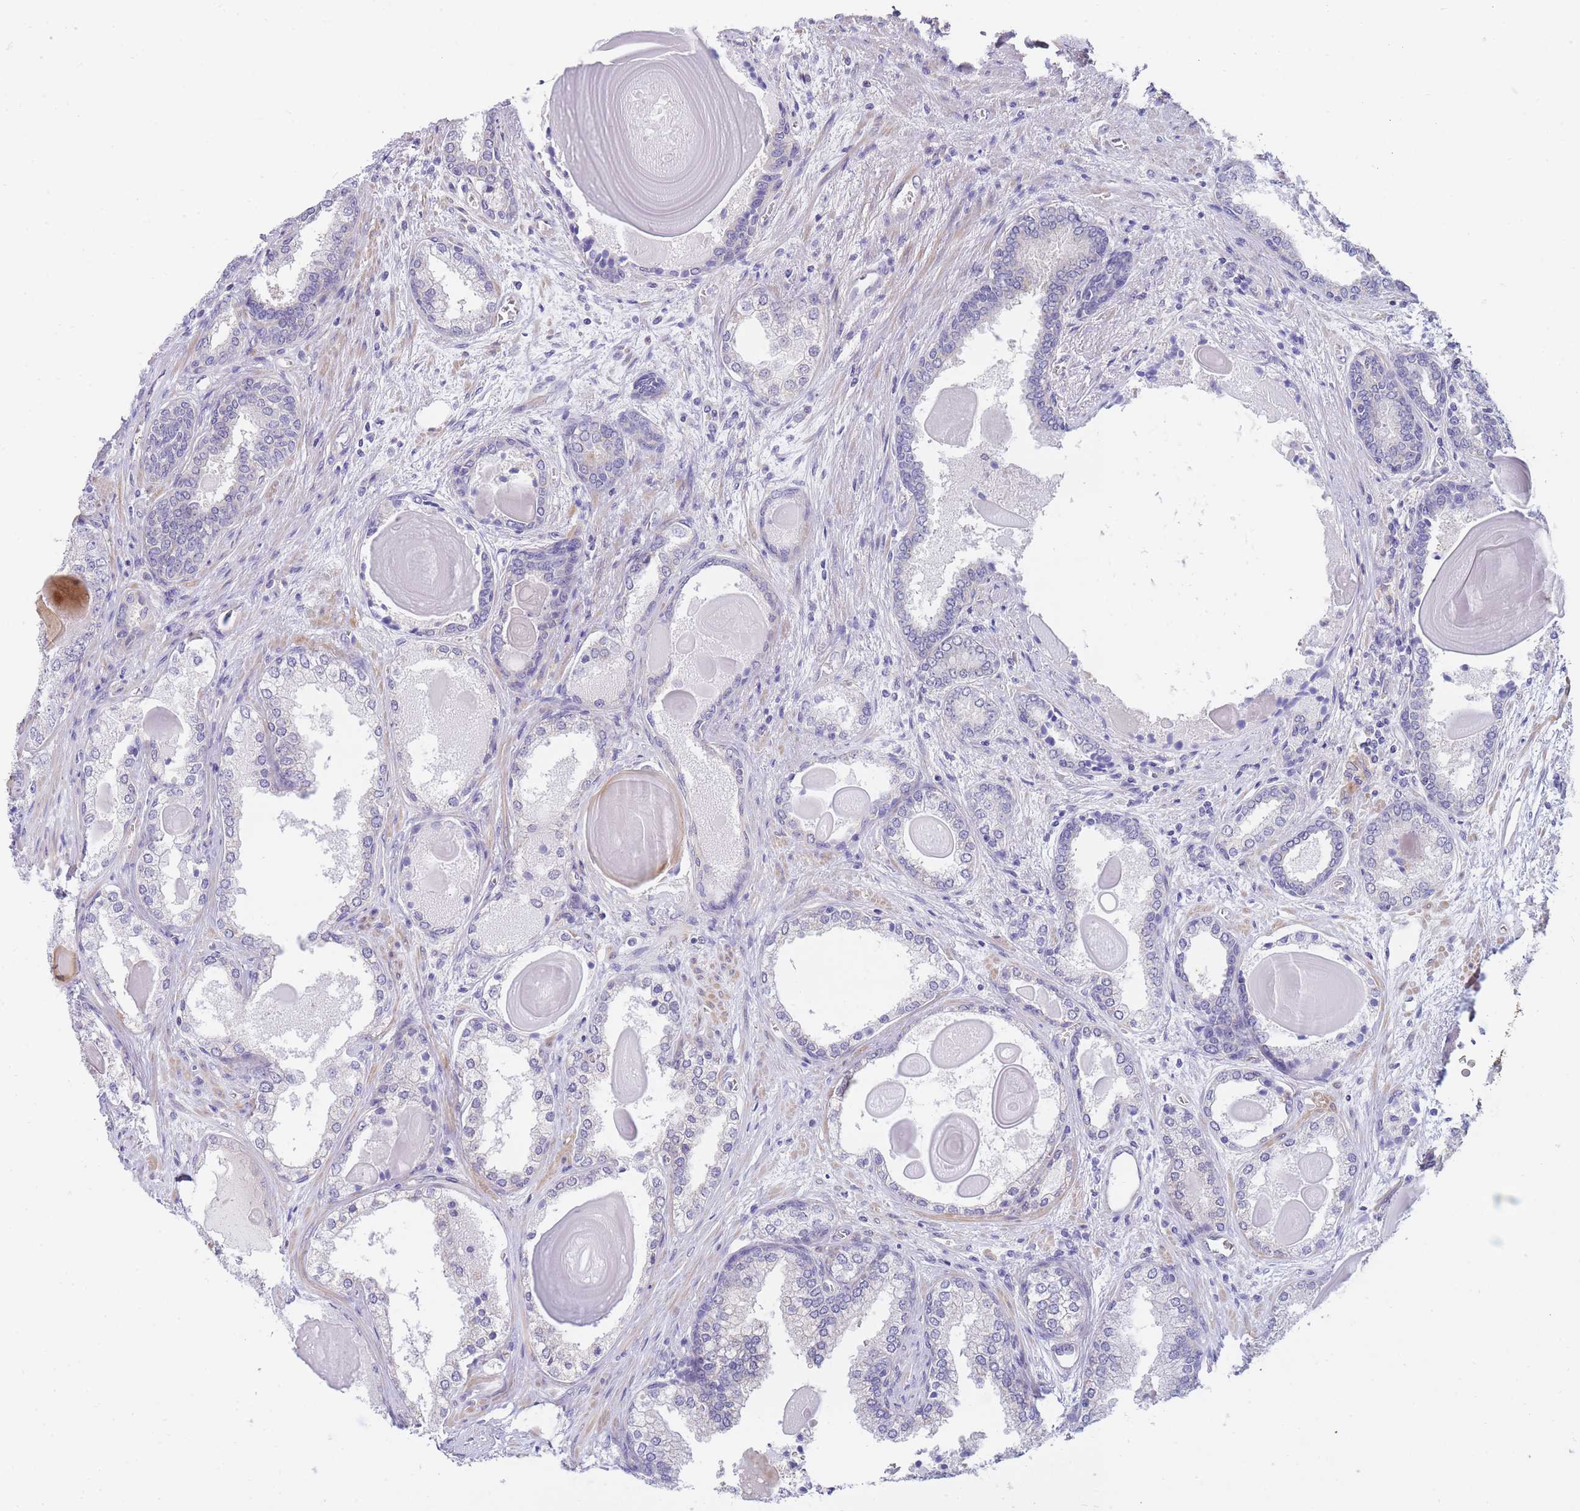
{"staining": {"intensity": "negative", "quantity": "none", "location": "none"}, "tissue": "prostate cancer", "cell_type": "Tumor cells", "image_type": "cancer", "snomed": [{"axis": "morphology", "description": "Adenocarcinoma, High grade"}, {"axis": "topography", "description": "Prostate"}], "caption": "High magnification brightfield microscopy of prostate high-grade adenocarcinoma stained with DAB (3,3'-diaminobenzidine) (brown) and counterstained with hematoxylin (blue): tumor cells show no significant expression.", "gene": "SUGT1", "patient": {"sex": "male", "age": 63}}